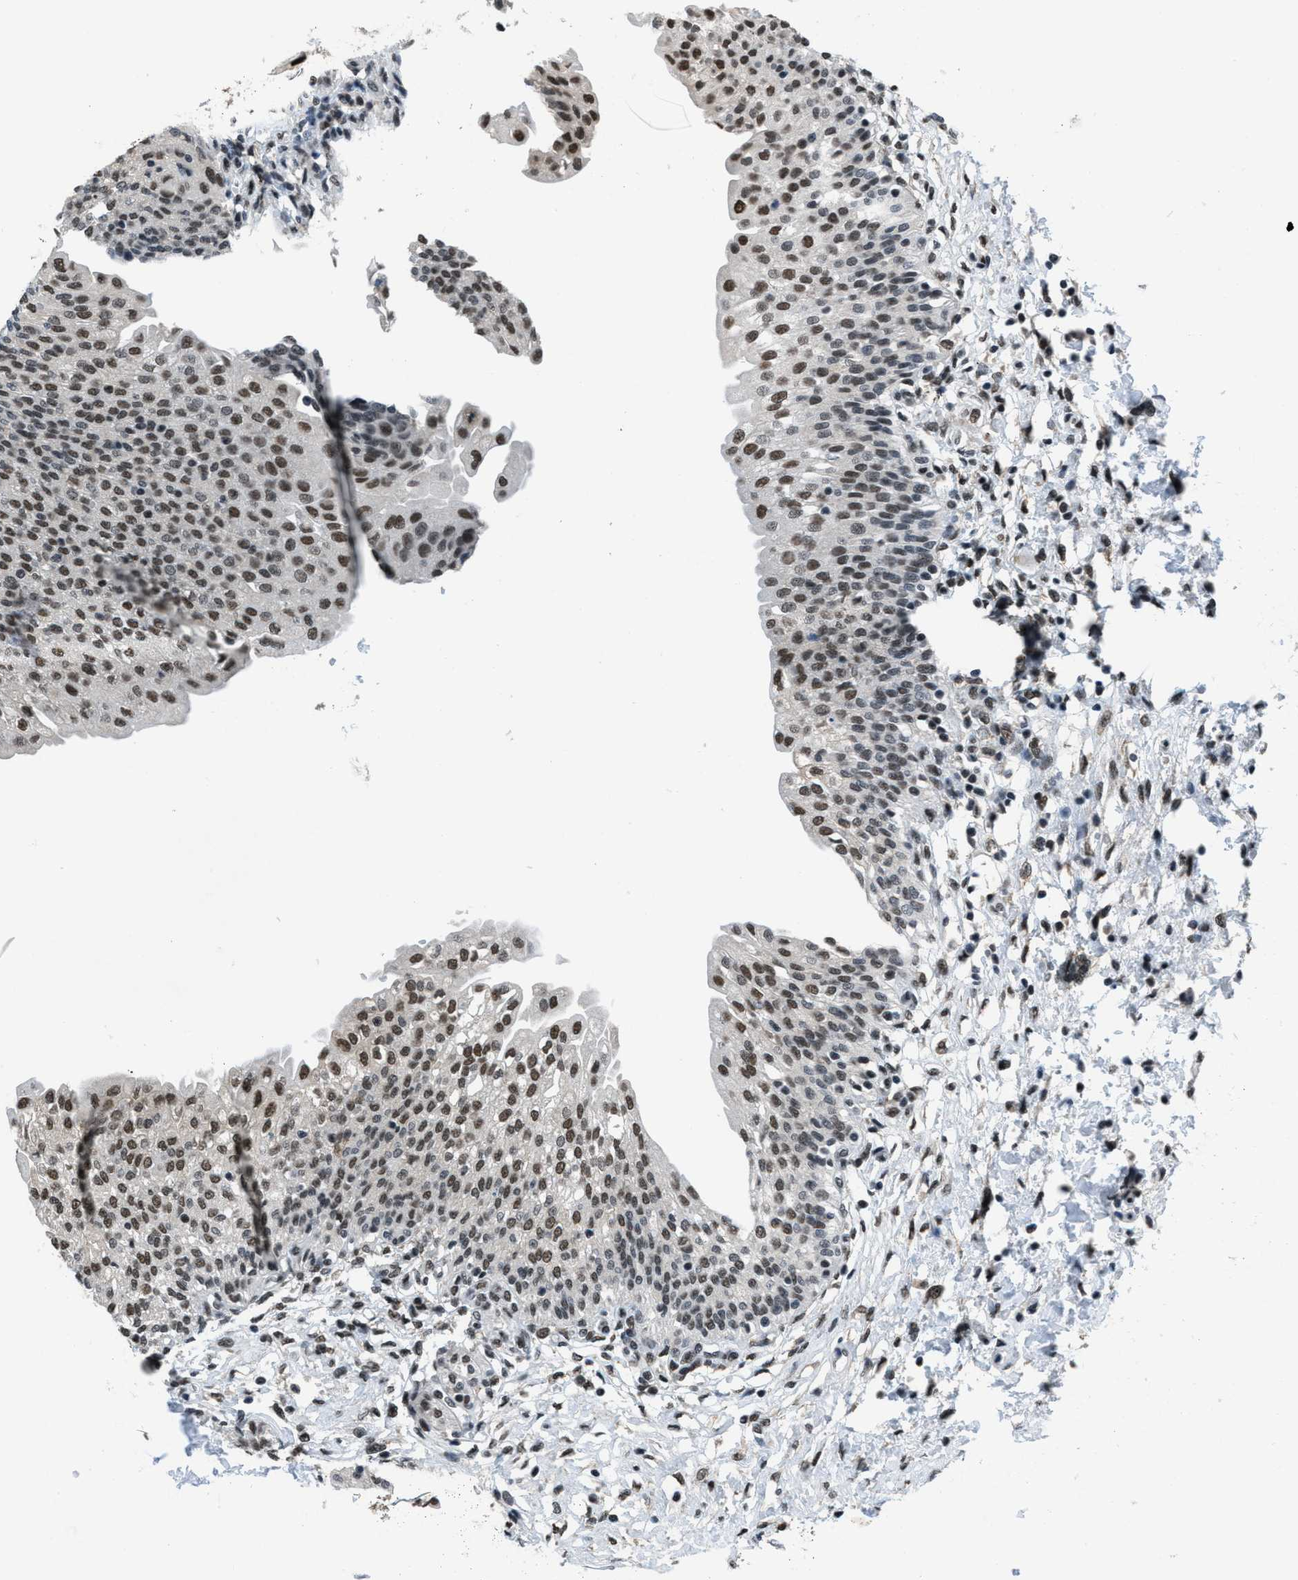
{"staining": {"intensity": "strong", "quantity": ">75%", "location": "nuclear"}, "tissue": "urinary bladder", "cell_type": "Urothelial cells", "image_type": "normal", "snomed": [{"axis": "morphology", "description": "Normal tissue, NOS"}, {"axis": "topography", "description": "Urinary bladder"}], "caption": "The image shows staining of benign urinary bladder, revealing strong nuclear protein positivity (brown color) within urothelial cells. (DAB (3,3'-diaminobenzidine) = brown stain, brightfield microscopy at high magnification).", "gene": "GATAD2B", "patient": {"sex": "male", "age": 55}}